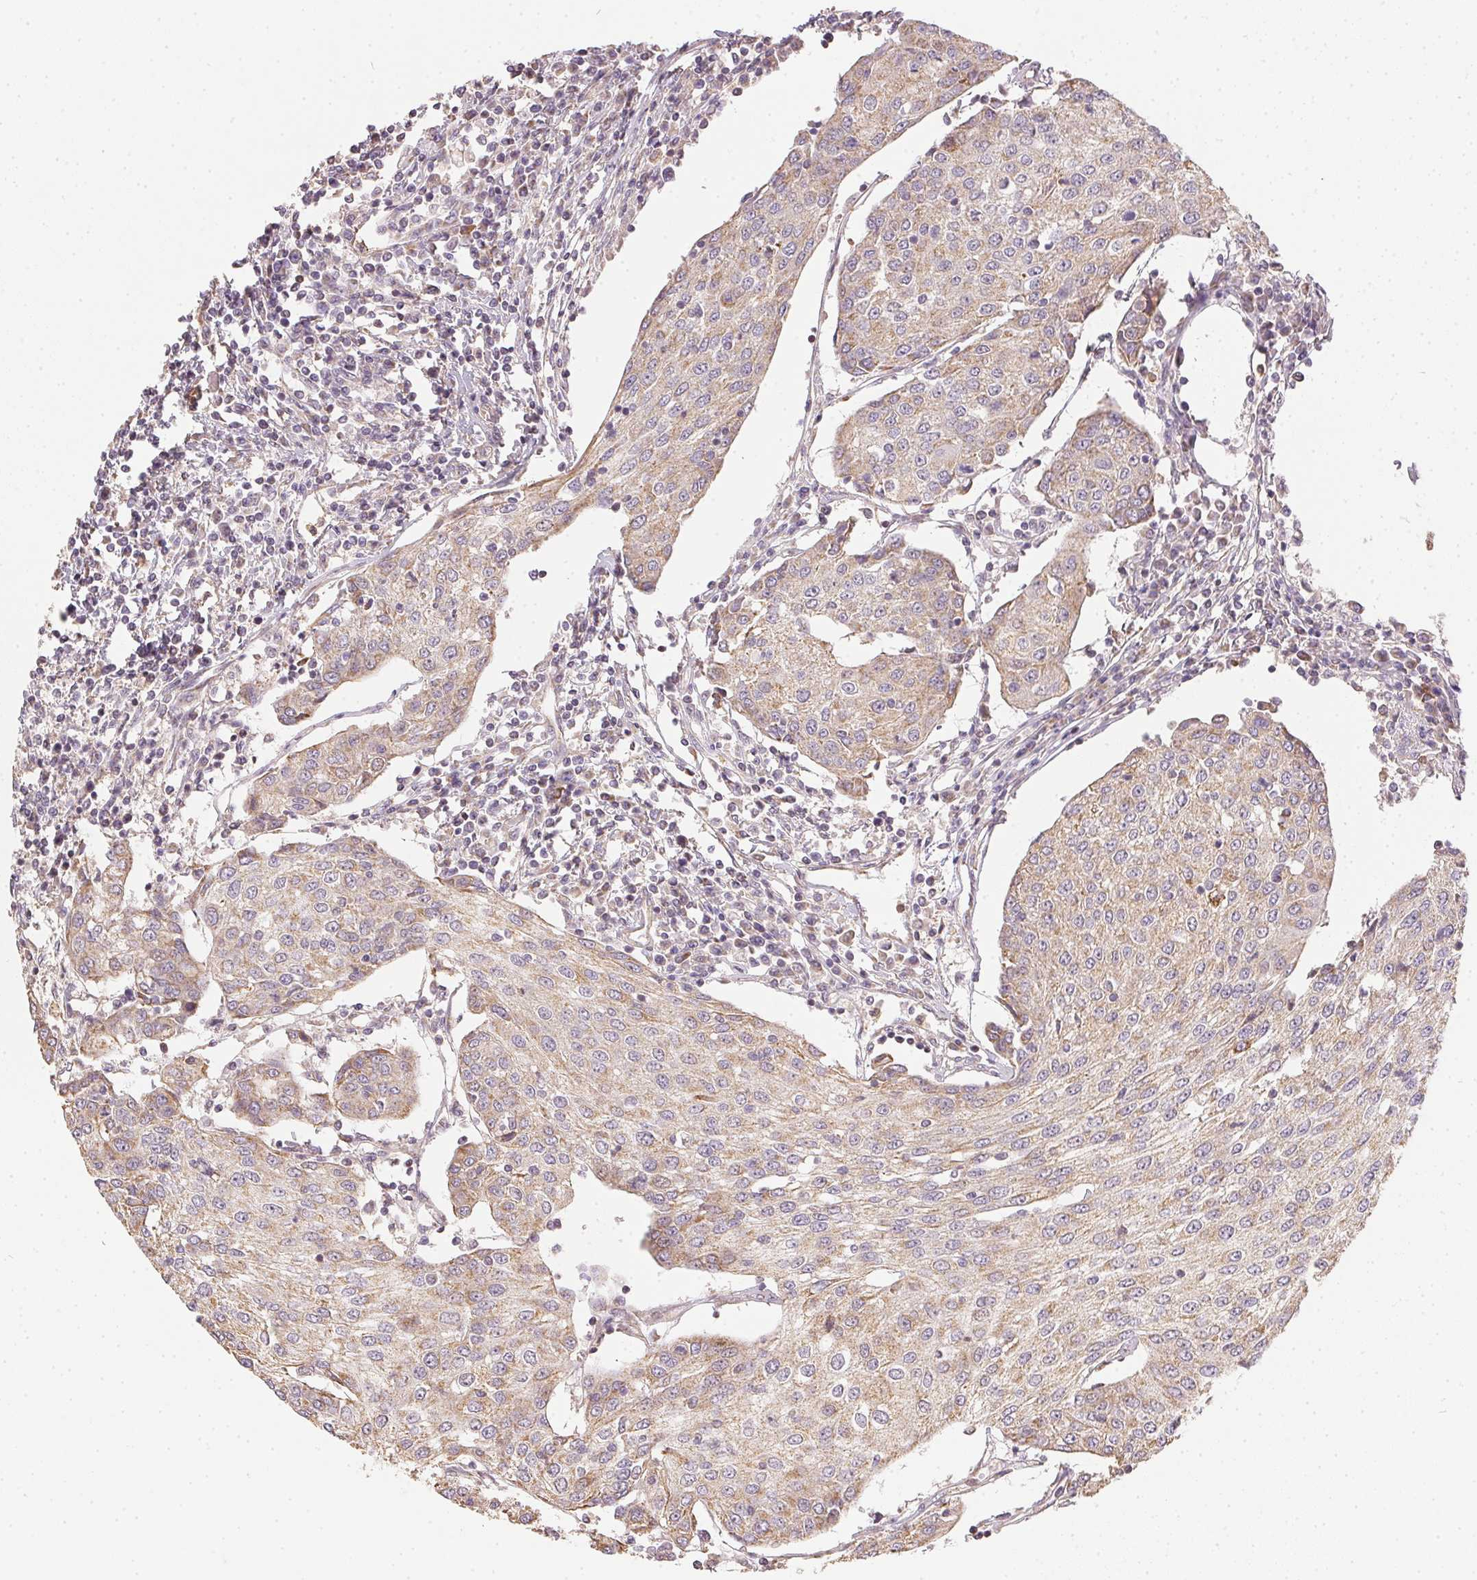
{"staining": {"intensity": "moderate", "quantity": "25%-75%", "location": "cytoplasmic/membranous"}, "tissue": "urothelial cancer", "cell_type": "Tumor cells", "image_type": "cancer", "snomed": [{"axis": "morphology", "description": "Urothelial carcinoma, High grade"}, {"axis": "topography", "description": "Urinary bladder"}], "caption": "Immunohistochemical staining of human urothelial carcinoma (high-grade) displays moderate cytoplasmic/membranous protein expression in approximately 25%-75% of tumor cells. (IHC, brightfield microscopy, high magnification).", "gene": "REV3L", "patient": {"sex": "female", "age": 85}}